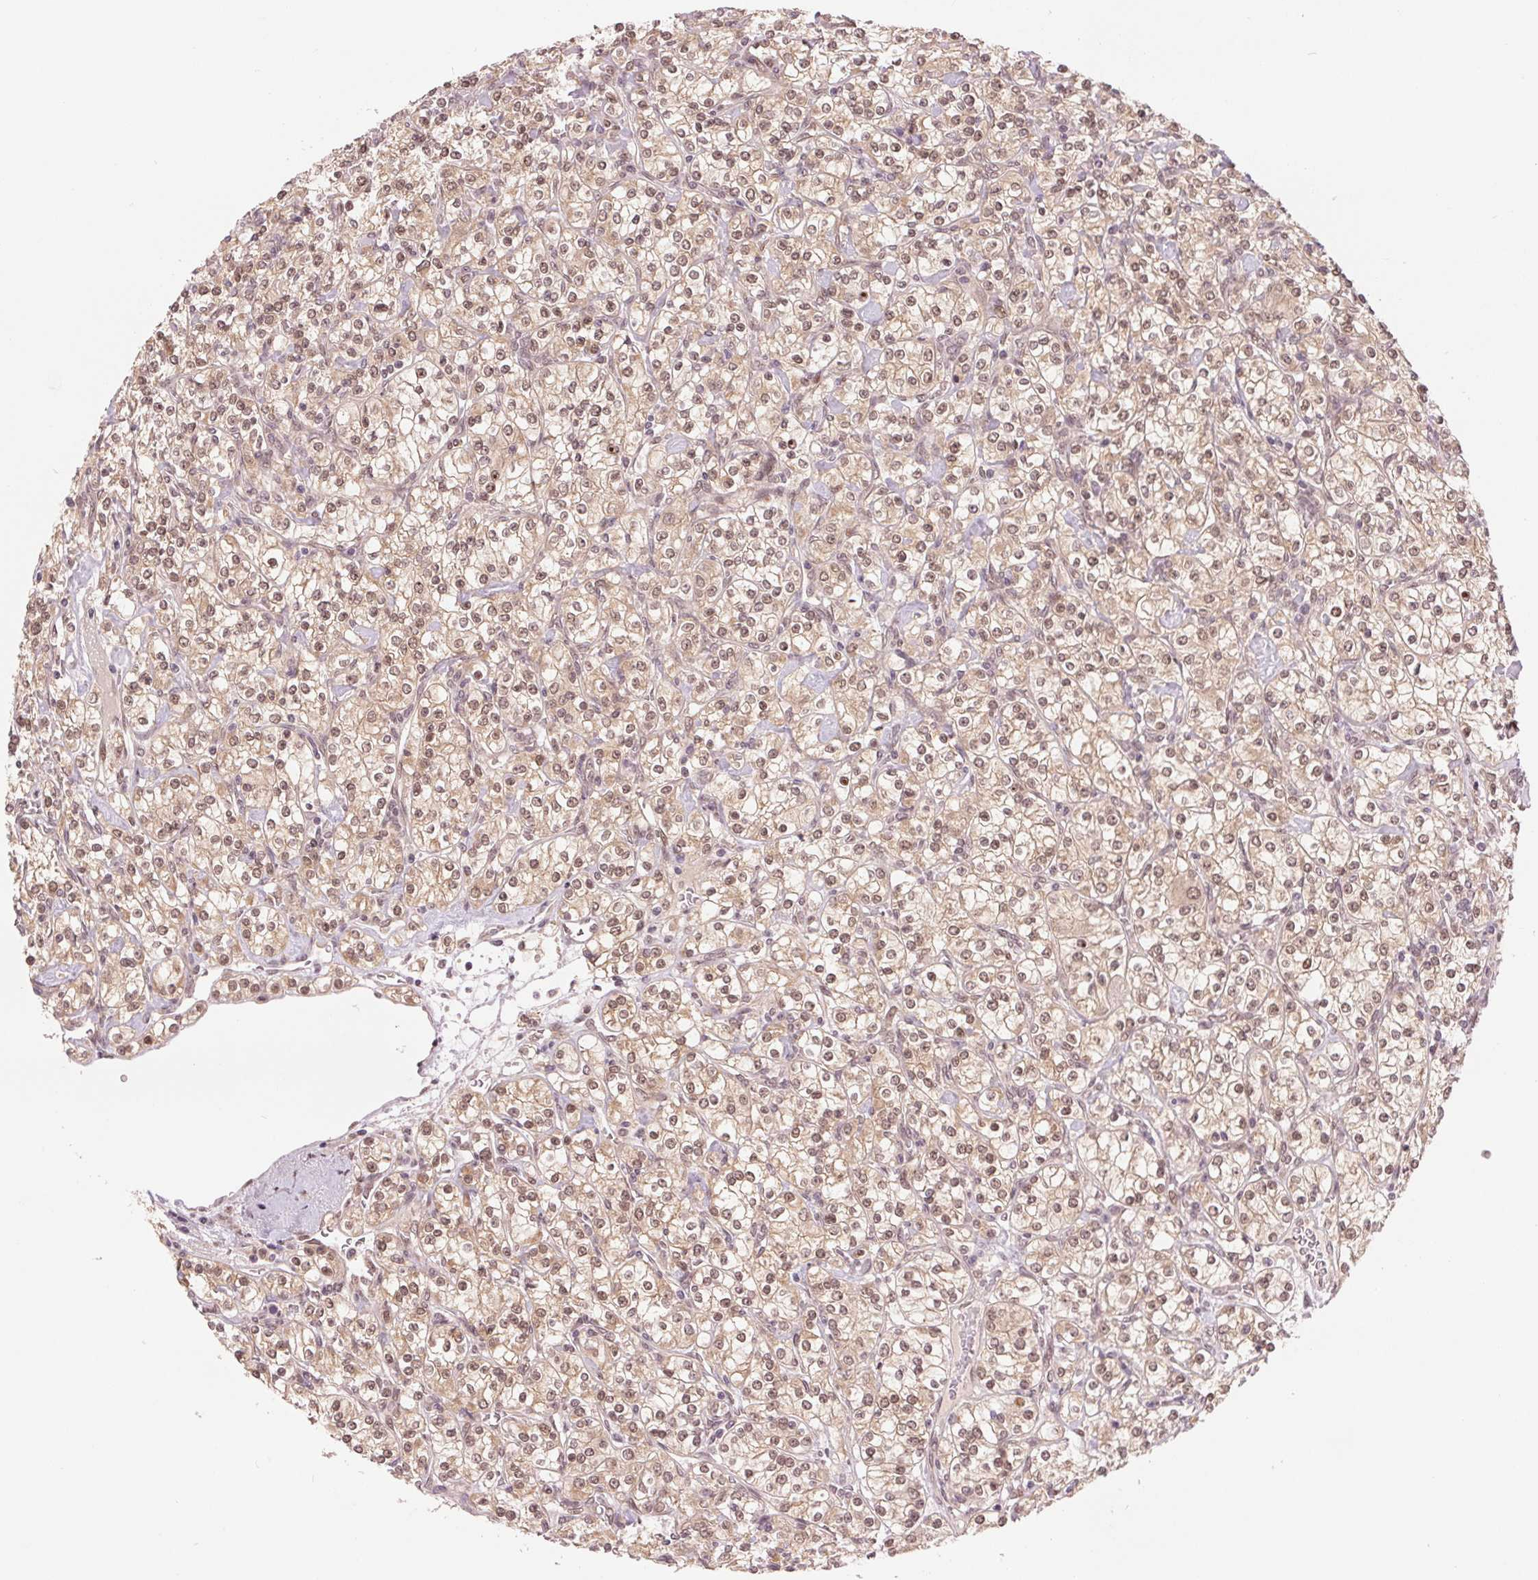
{"staining": {"intensity": "moderate", "quantity": ">75%", "location": "cytoplasmic/membranous,nuclear"}, "tissue": "renal cancer", "cell_type": "Tumor cells", "image_type": "cancer", "snomed": [{"axis": "morphology", "description": "Adenocarcinoma, NOS"}, {"axis": "topography", "description": "Kidney"}], "caption": "Renal adenocarcinoma stained with a protein marker shows moderate staining in tumor cells.", "gene": "ERI3", "patient": {"sex": "male", "age": 77}}